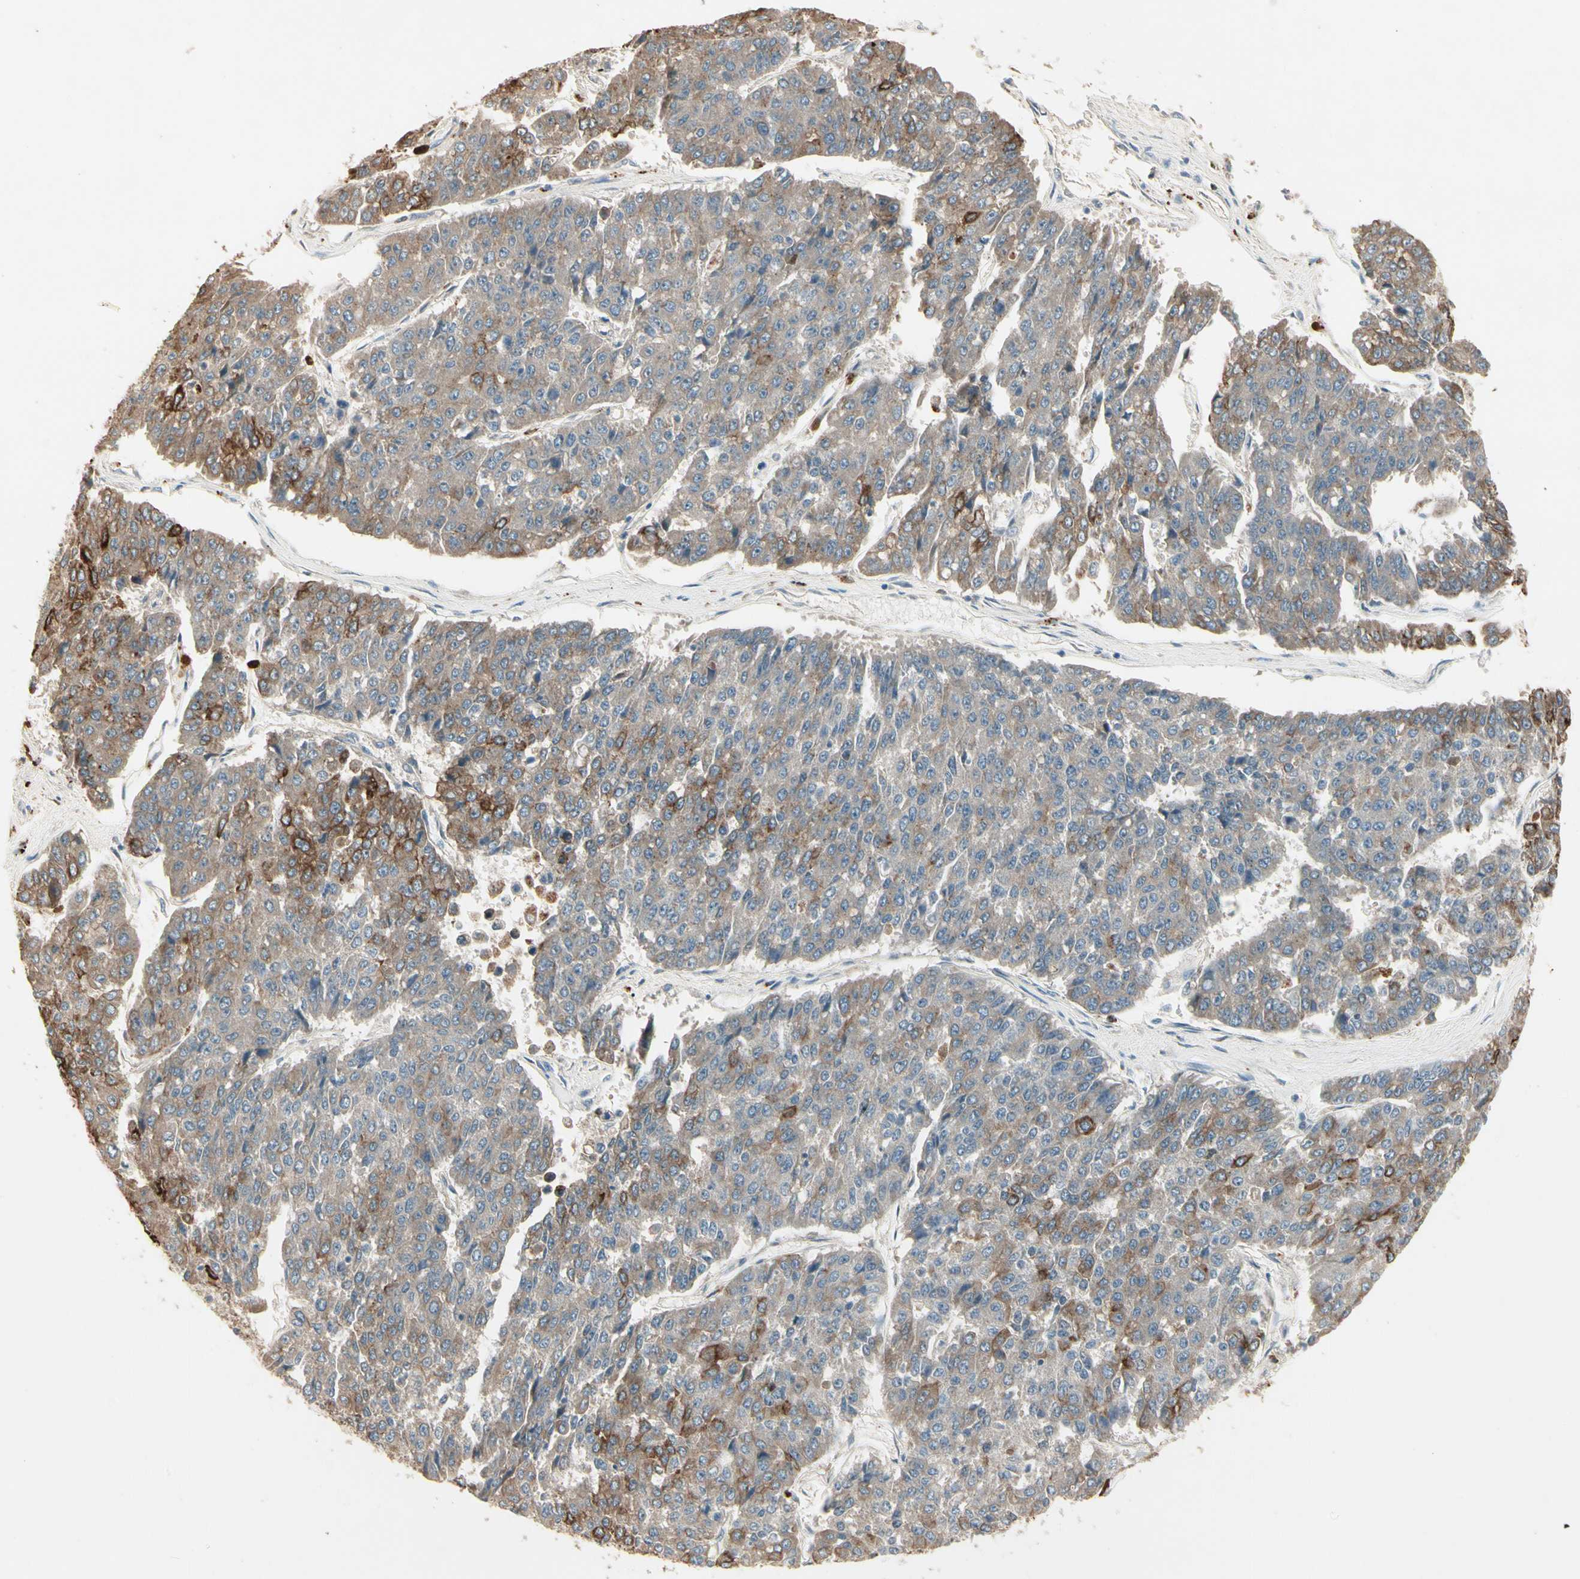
{"staining": {"intensity": "moderate", "quantity": "25%-75%", "location": "cytoplasmic/membranous"}, "tissue": "pancreatic cancer", "cell_type": "Tumor cells", "image_type": "cancer", "snomed": [{"axis": "morphology", "description": "Adenocarcinoma, NOS"}, {"axis": "topography", "description": "Pancreas"}], "caption": "Immunohistochemical staining of human pancreatic adenocarcinoma displays medium levels of moderate cytoplasmic/membranous protein staining in about 25%-75% of tumor cells.", "gene": "SKIL", "patient": {"sex": "male", "age": 50}}